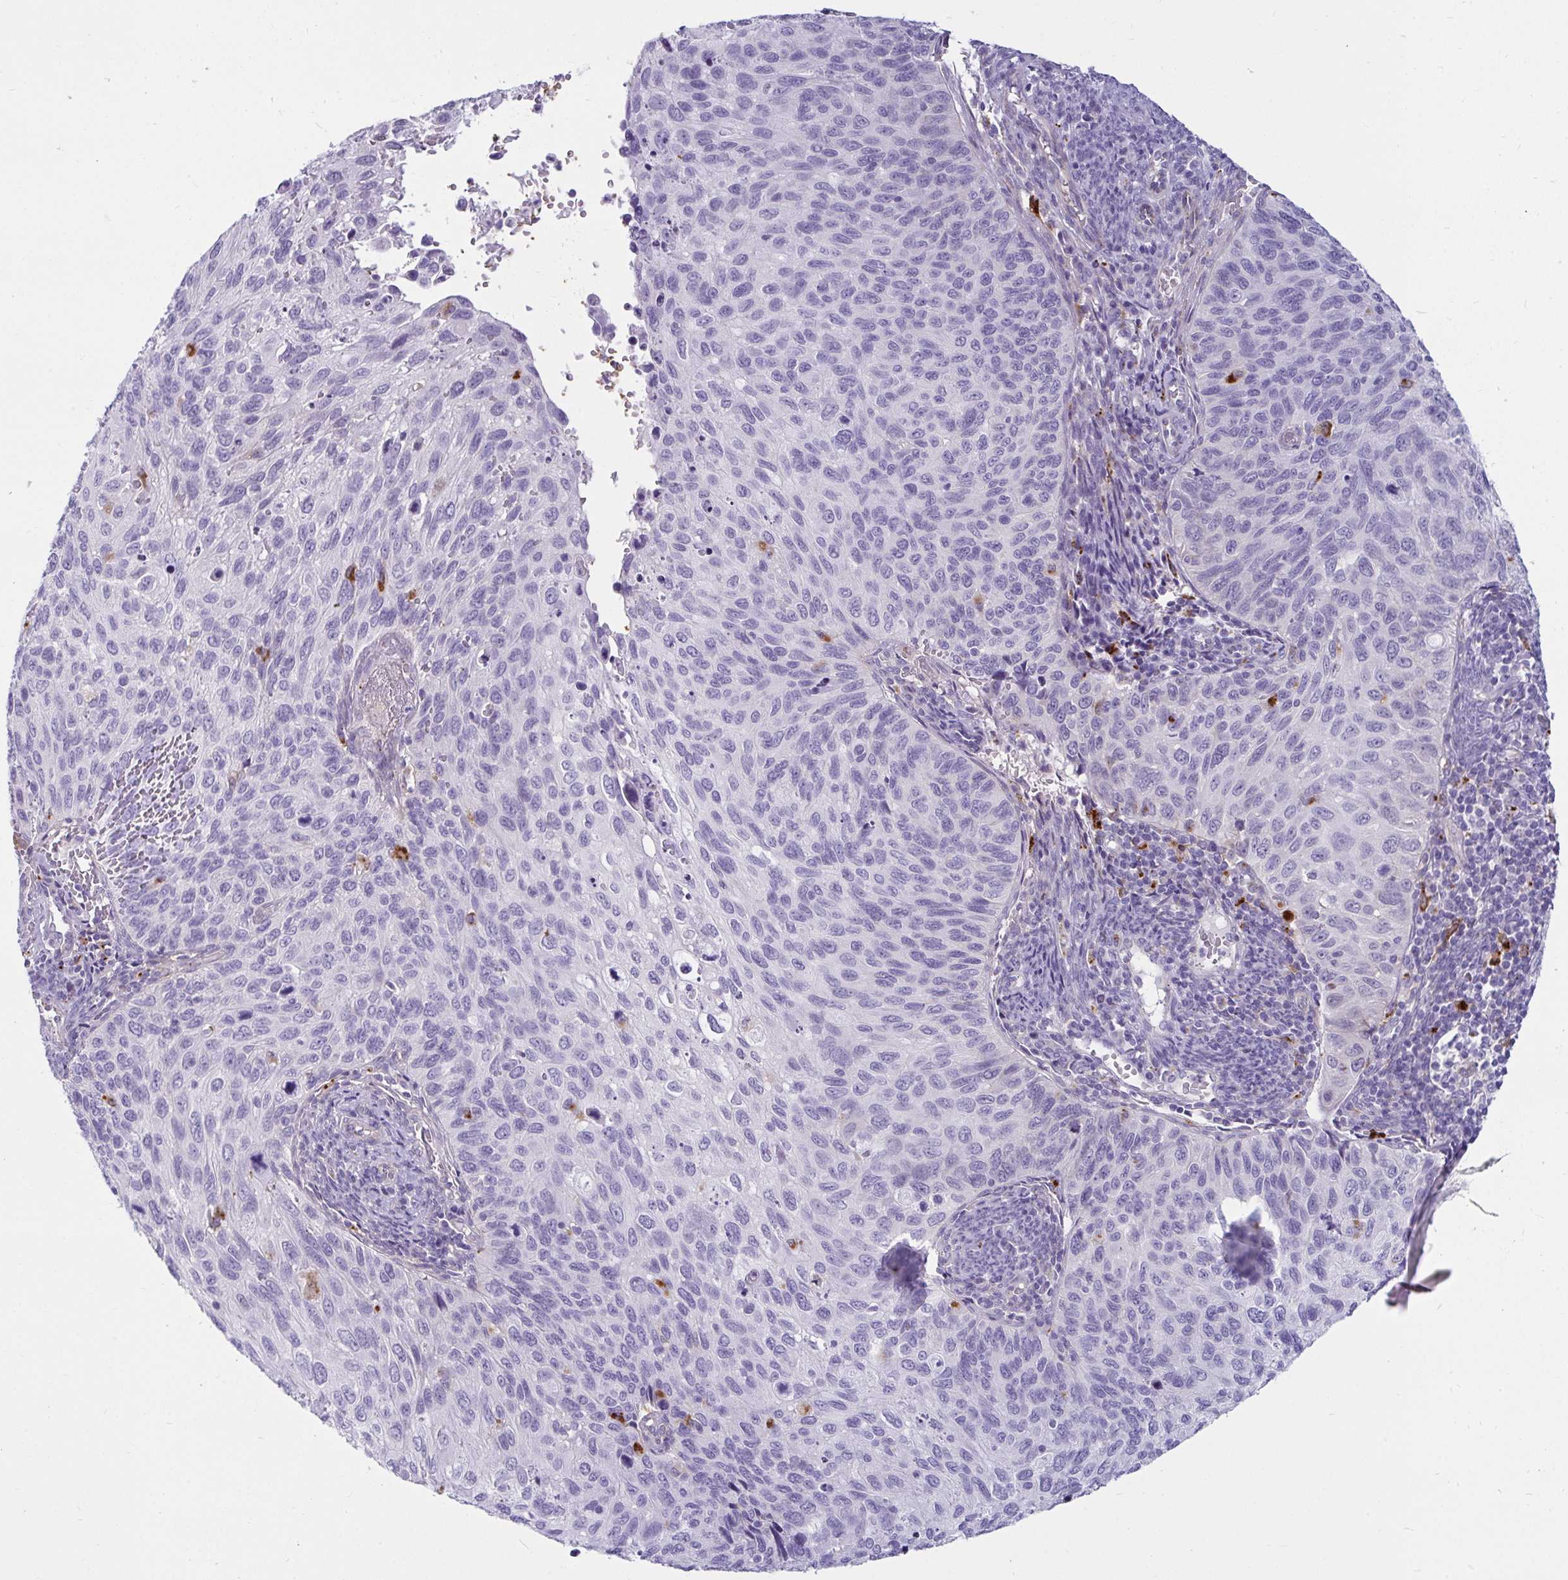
{"staining": {"intensity": "negative", "quantity": "none", "location": "none"}, "tissue": "cervical cancer", "cell_type": "Tumor cells", "image_type": "cancer", "snomed": [{"axis": "morphology", "description": "Squamous cell carcinoma, NOS"}, {"axis": "topography", "description": "Cervix"}], "caption": "Immunohistochemistry (IHC) of human cervical cancer shows no staining in tumor cells.", "gene": "CTSZ", "patient": {"sex": "female", "age": 70}}